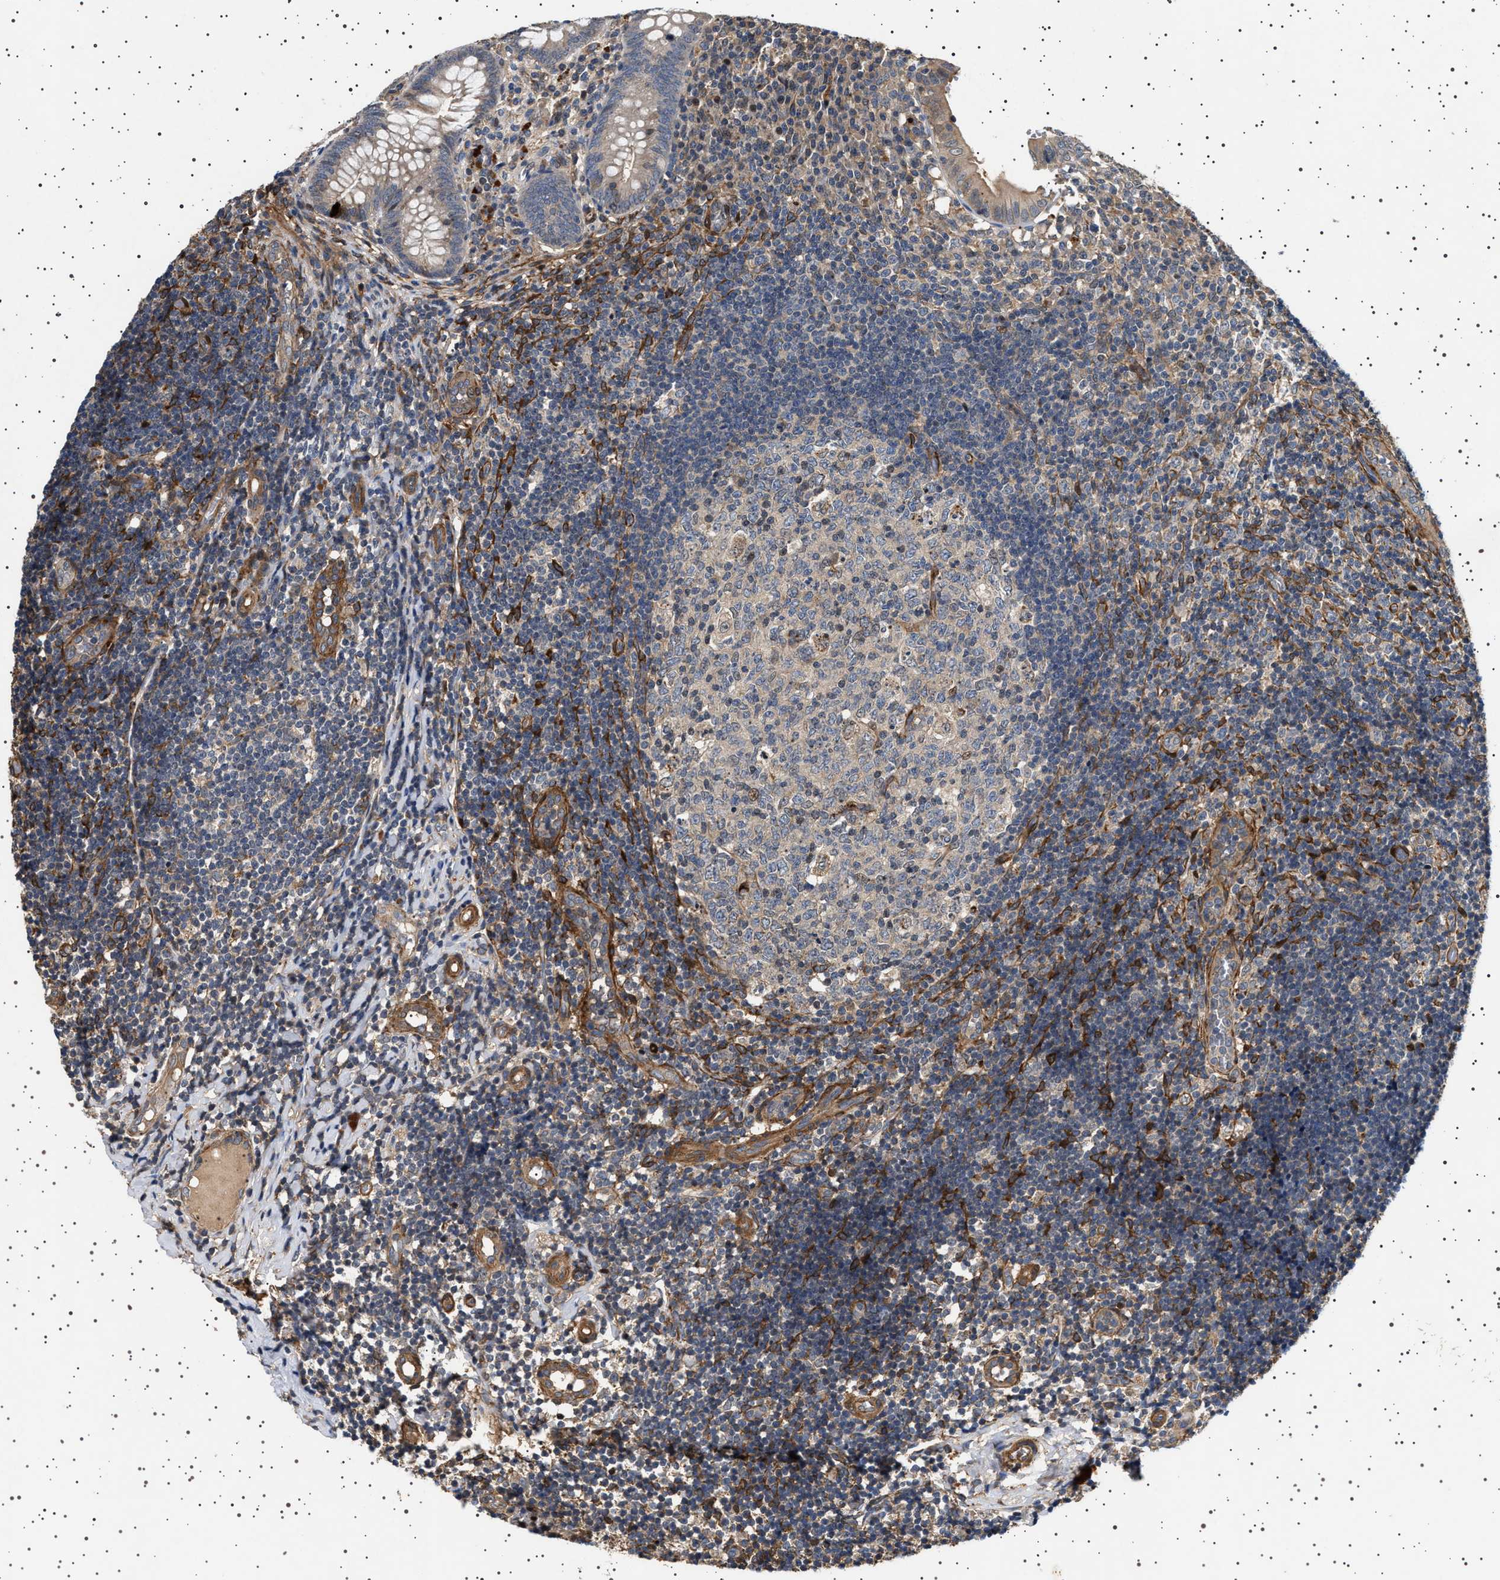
{"staining": {"intensity": "weak", "quantity": ">75%", "location": "cytoplasmic/membranous"}, "tissue": "appendix", "cell_type": "Glandular cells", "image_type": "normal", "snomed": [{"axis": "morphology", "description": "Normal tissue, NOS"}, {"axis": "topography", "description": "Appendix"}], "caption": "The histopathology image displays staining of unremarkable appendix, revealing weak cytoplasmic/membranous protein positivity (brown color) within glandular cells. The staining was performed using DAB to visualize the protein expression in brown, while the nuclei were stained in blue with hematoxylin (Magnification: 20x).", "gene": "GUCY1B1", "patient": {"sex": "male", "age": 8}}